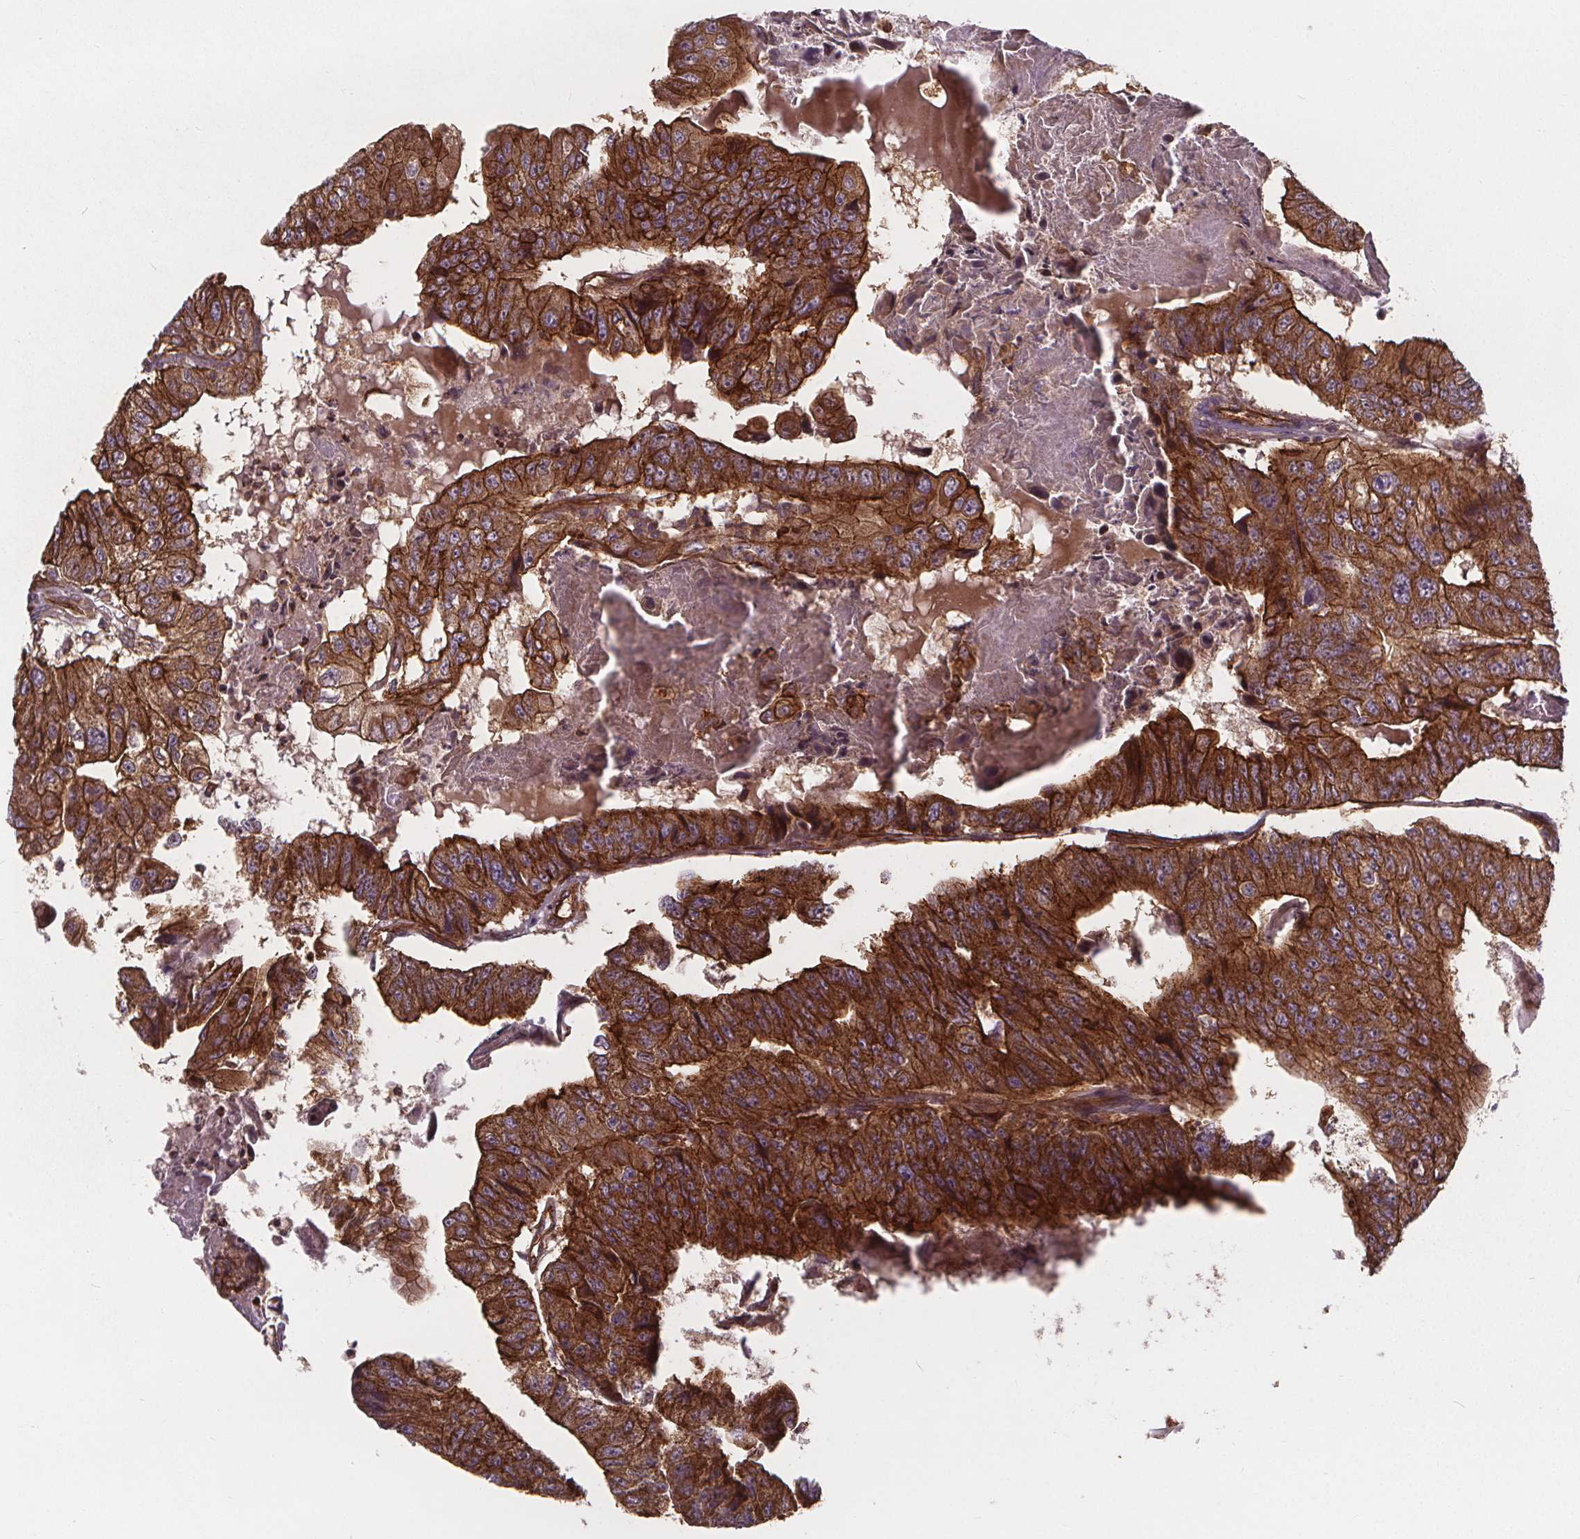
{"staining": {"intensity": "strong", "quantity": ">75%", "location": "cytoplasmic/membranous"}, "tissue": "colorectal cancer", "cell_type": "Tumor cells", "image_type": "cancer", "snomed": [{"axis": "morphology", "description": "Adenocarcinoma, NOS"}, {"axis": "topography", "description": "Colon"}], "caption": "A high-resolution micrograph shows immunohistochemistry staining of adenocarcinoma (colorectal), which displays strong cytoplasmic/membranous expression in about >75% of tumor cells. (brown staining indicates protein expression, while blue staining denotes nuclei).", "gene": "CLINT1", "patient": {"sex": "female", "age": 67}}